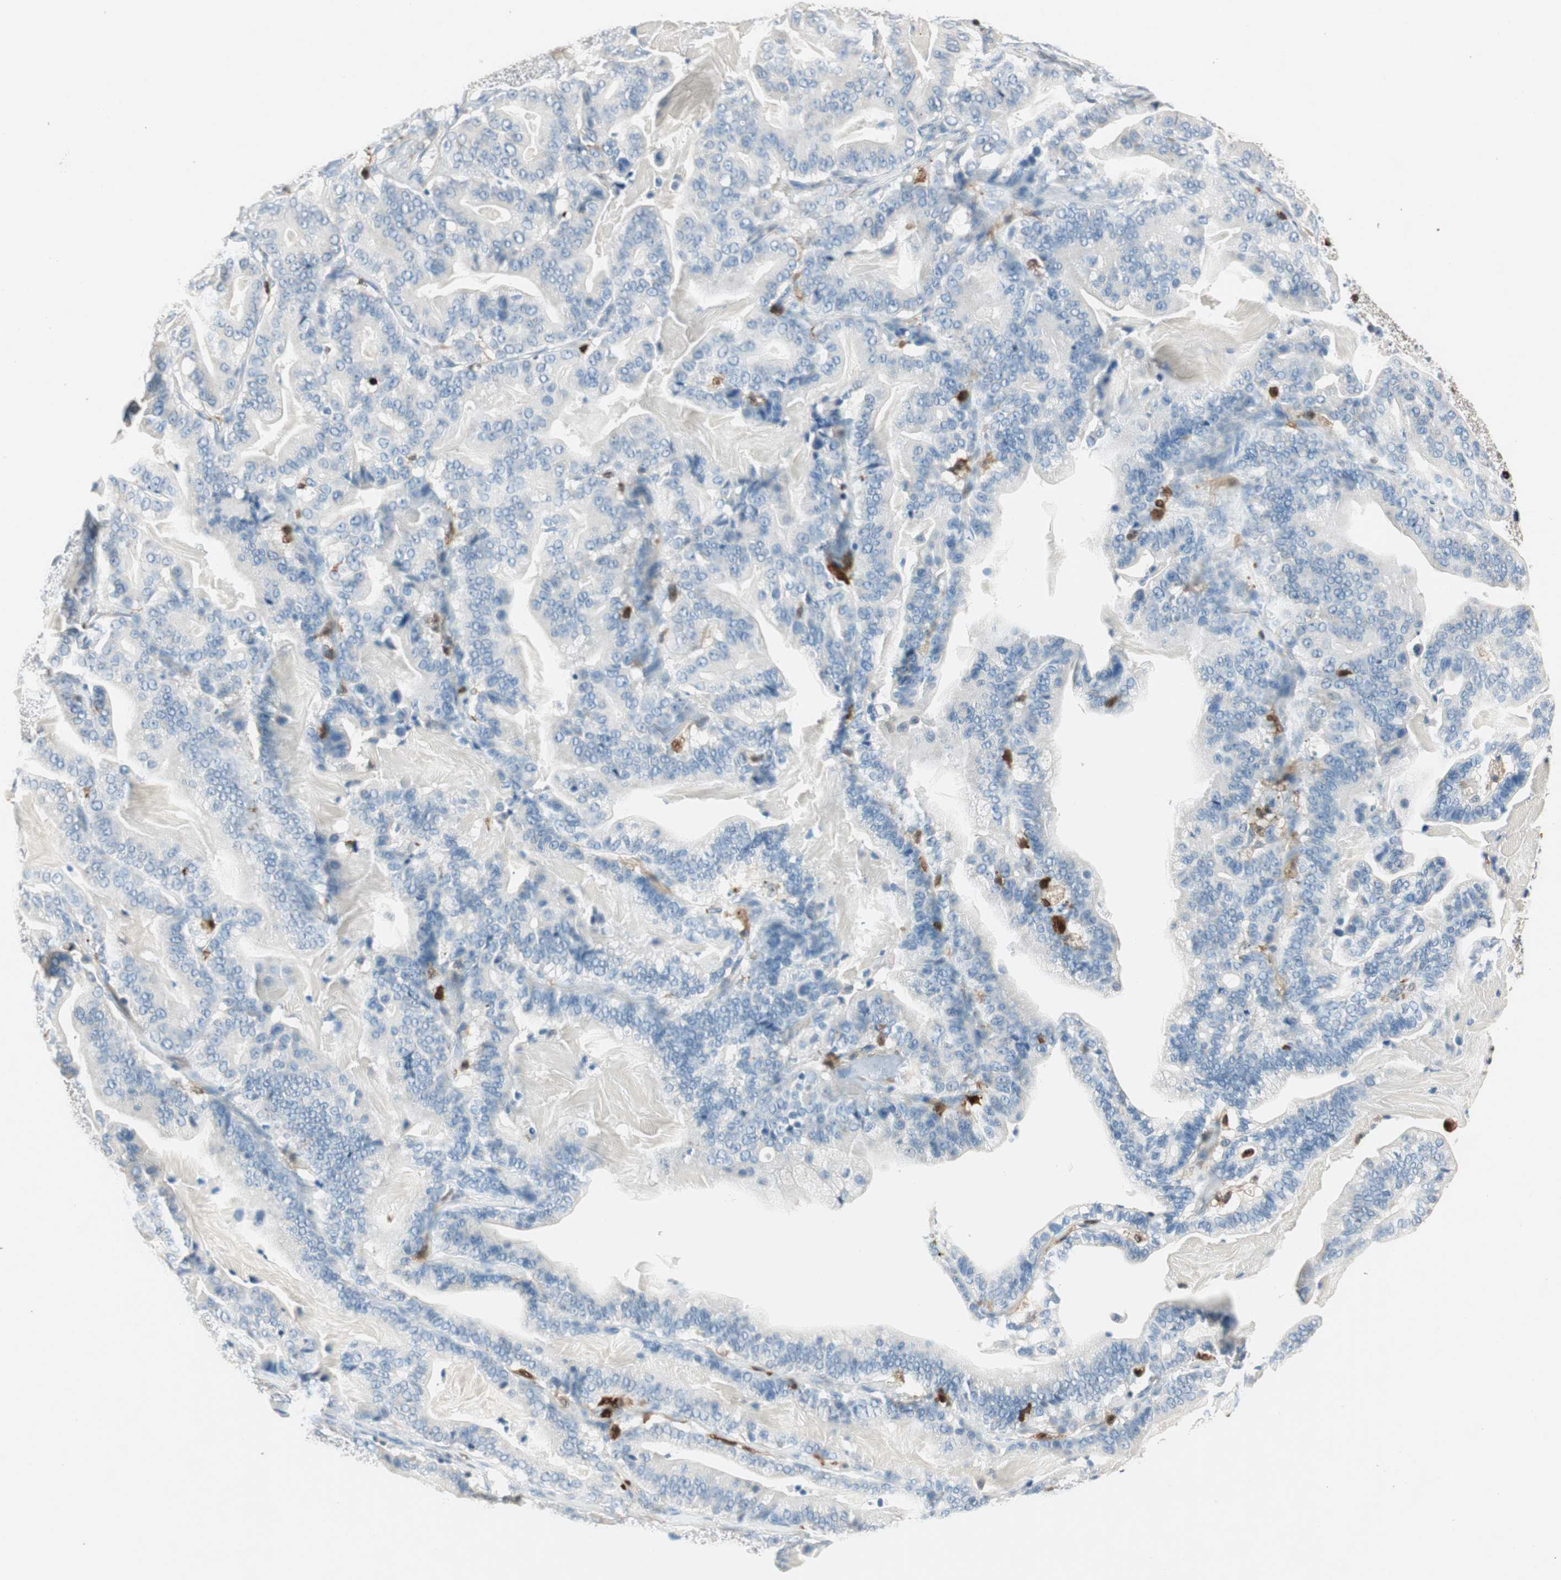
{"staining": {"intensity": "negative", "quantity": "none", "location": "none"}, "tissue": "pancreatic cancer", "cell_type": "Tumor cells", "image_type": "cancer", "snomed": [{"axis": "morphology", "description": "Adenocarcinoma, NOS"}, {"axis": "topography", "description": "Pancreas"}], "caption": "This is an IHC micrograph of pancreatic adenocarcinoma. There is no positivity in tumor cells.", "gene": "COTL1", "patient": {"sex": "male", "age": 63}}